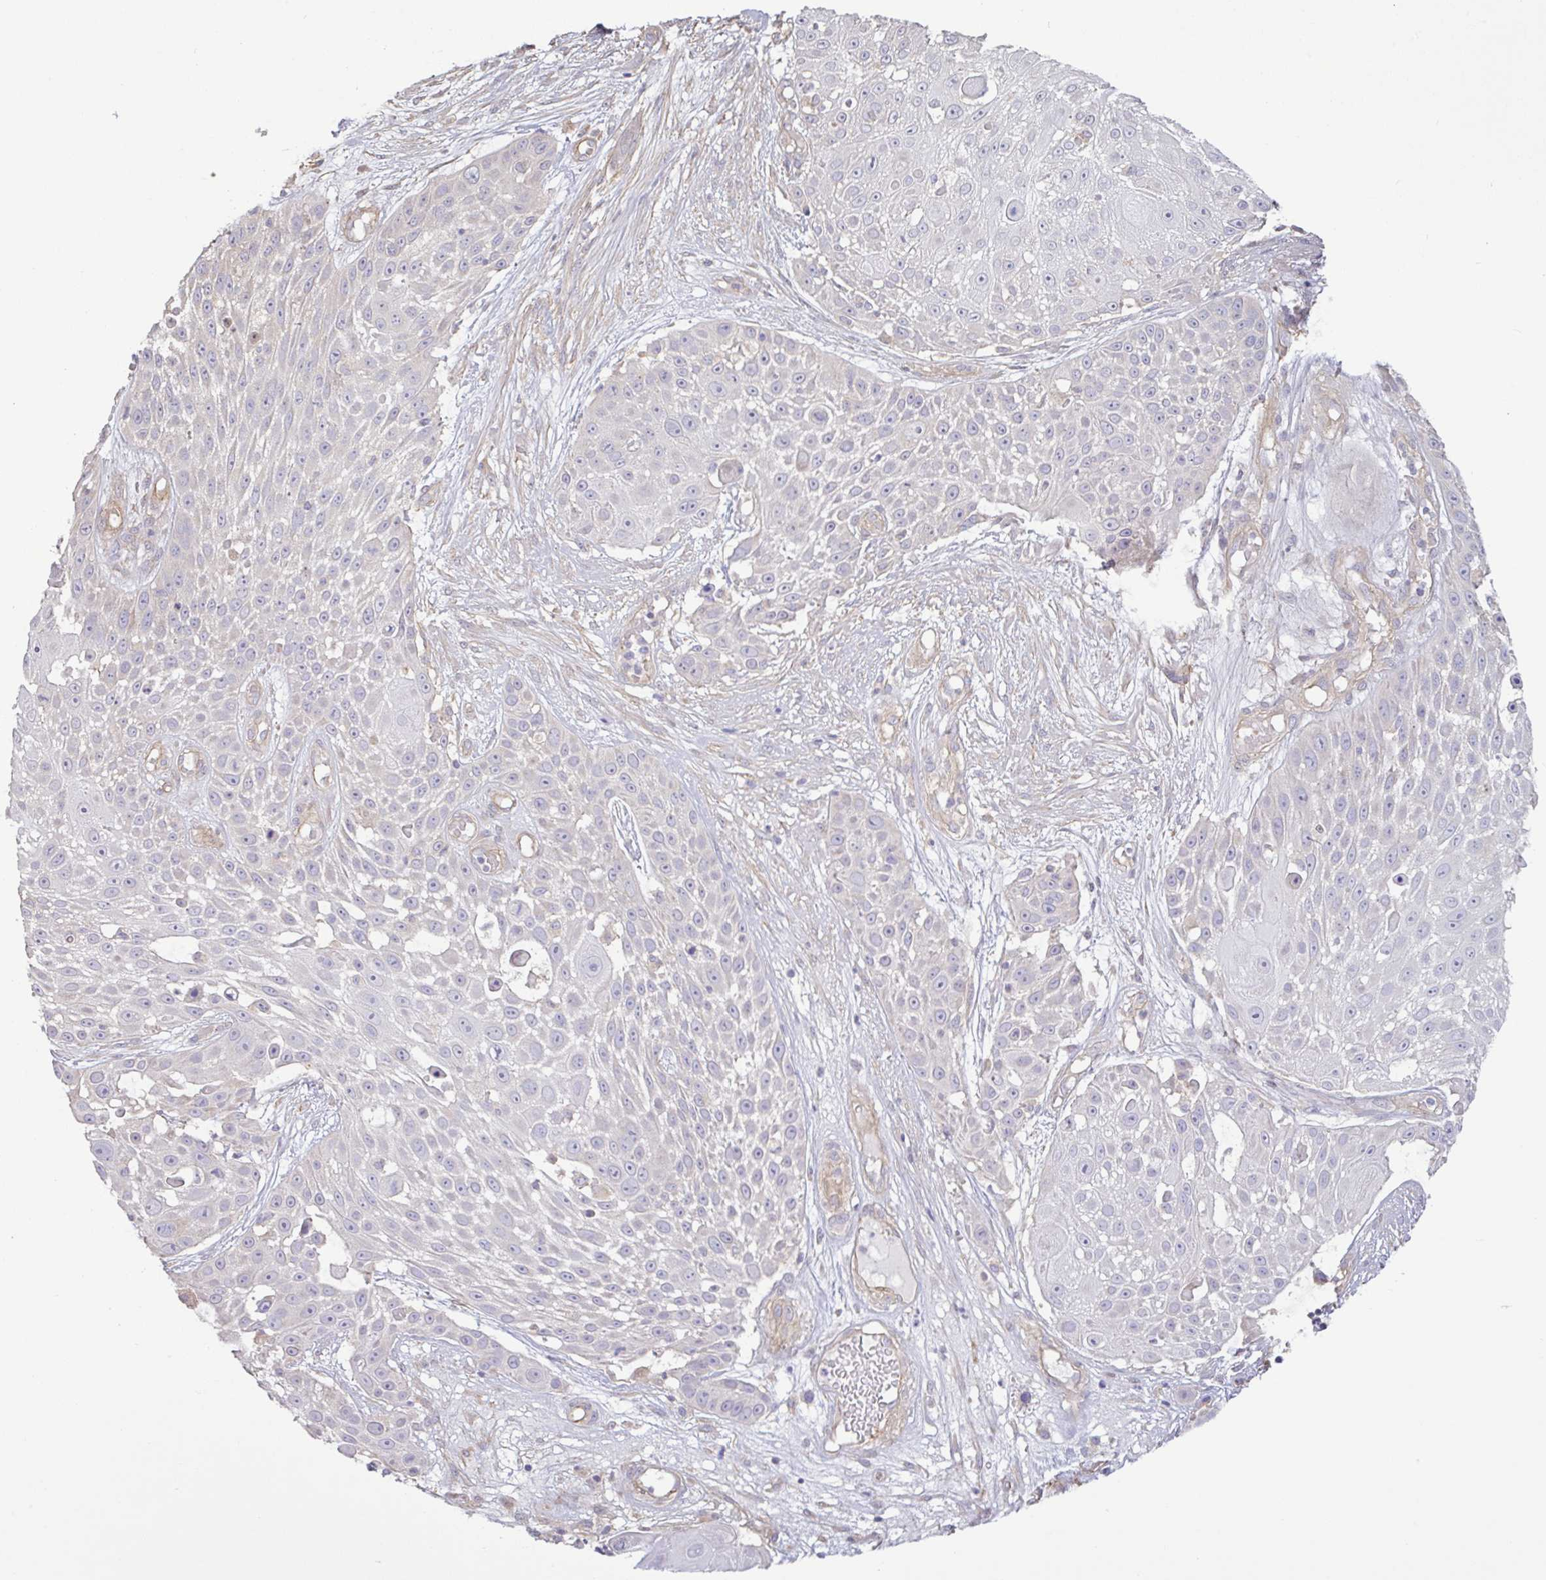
{"staining": {"intensity": "negative", "quantity": "none", "location": "none"}, "tissue": "skin cancer", "cell_type": "Tumor cells", "image_type": "cancer", "snomed": [{"axis": "morphology", "description": "Squamous cell carcinoma, NOS"}, {"axis": "topography", "description": "Skin"}], "caption": "This is a micrograph of immunohistochemistry staining of skin squamous cell carcinoma, which shows no expression in tumor cells. (Brightfield microscopy of DAB (3,3'-diaminobenzidine) IHC at high magnification).", "gene": "PLCD4", "patient": {"sex": "female", "age": 86}}